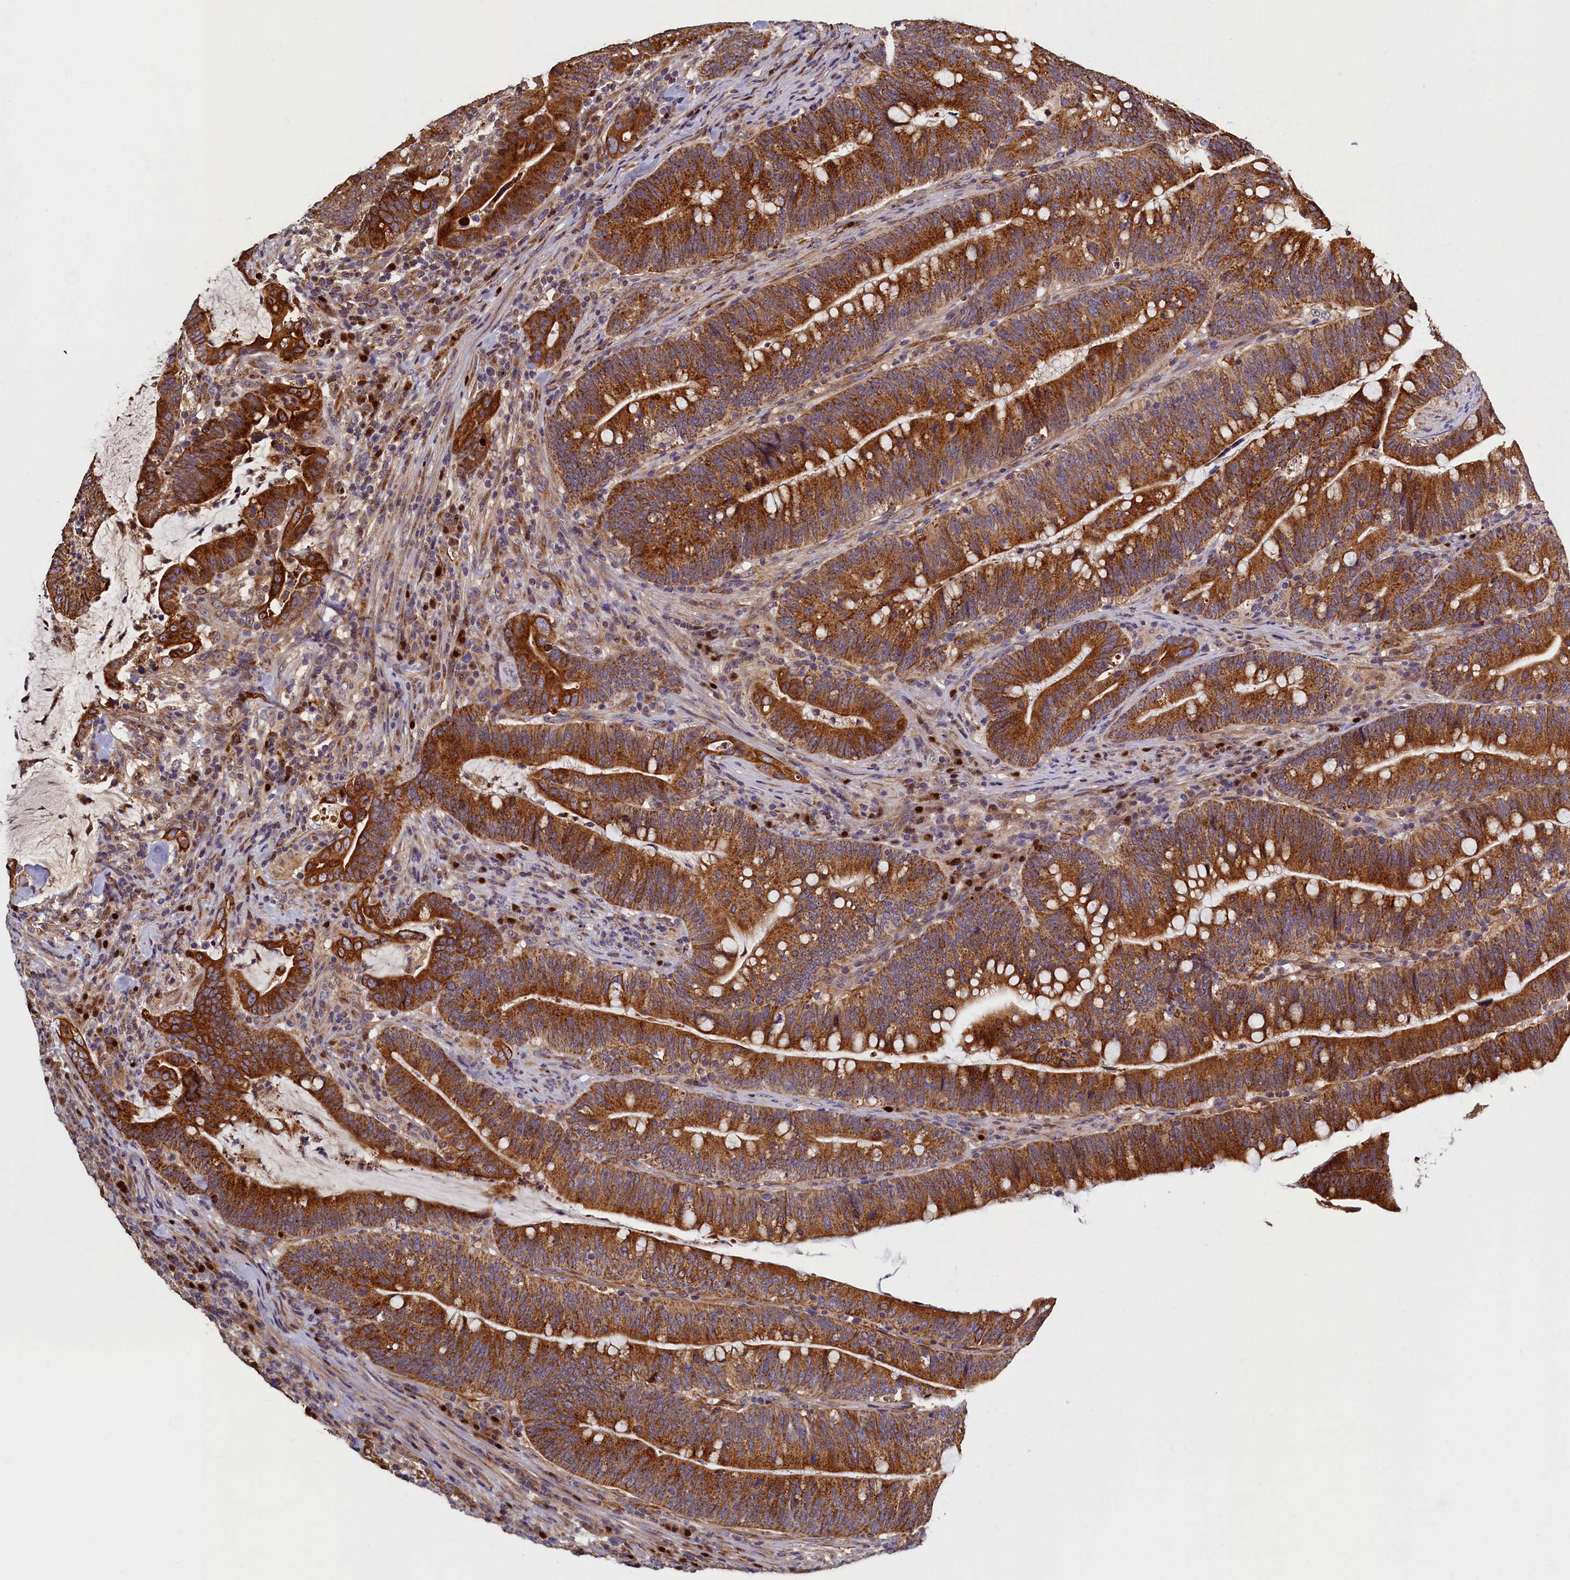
{"staining": {"intensity": "strong", "quantity": ">75%", "location": "cytoplasmic/membranous"}, "tissue": "colorectal cancer", "cell_type": "Tumor cells", "image_type": "cancer", "snomed": [{"axis": "morphology", "description": "Adenocarcinoma, NOS"}, {"axis": "topography", "description": "Colon"}], "caption": "About >75% of tumor cells in human colorectal adenocarcinoma show strong cytoplasmic/membranous protein positivity as visualized by brown immunohistochemical staining.", "gene": "NCKAP5L", "patient": {"sex": "female", "age": 66}}